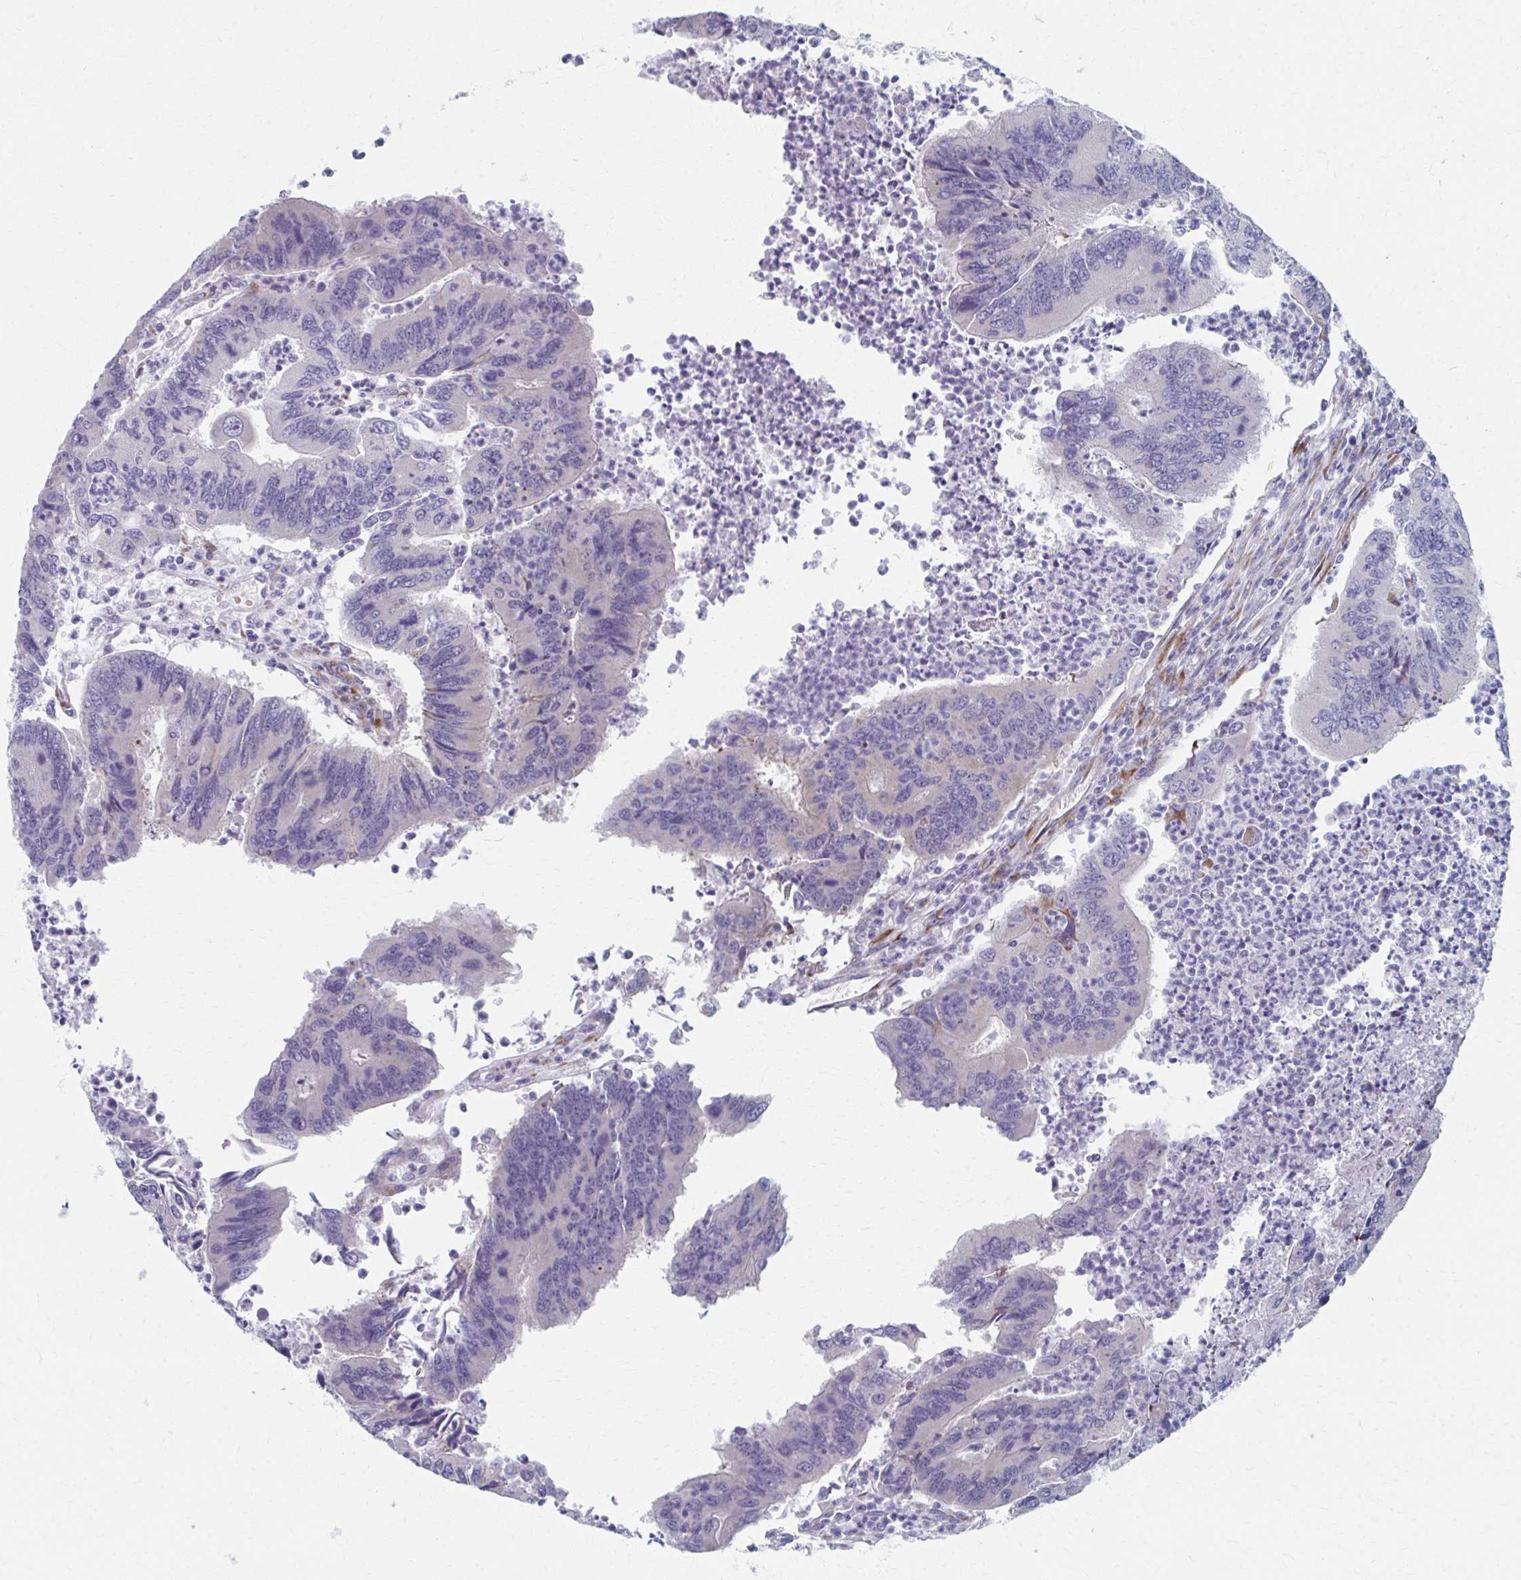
{"staining": {"intensity": "negative", "quantity": "none", "location": "none"}, "tissue": "colorectal cancer", "cell_type": "Tumor cells", "image_type": "cancer", "snomed": [{"axis": "morphology", "description": "Adenocarcinoma, NOS"}, {"axis": "topography", "description": "Colon"}], "caption": "A high-resolution micrograph shows immunohistochemistry staining of colorectal cancer, which reveals no significant expression in tumor cells. (DAB (3,3'-diaminobenzidine) immunohistochemistry, high magnification).", "gene": "OLFM2", "patient": {"sex": "female", "age": 67}}